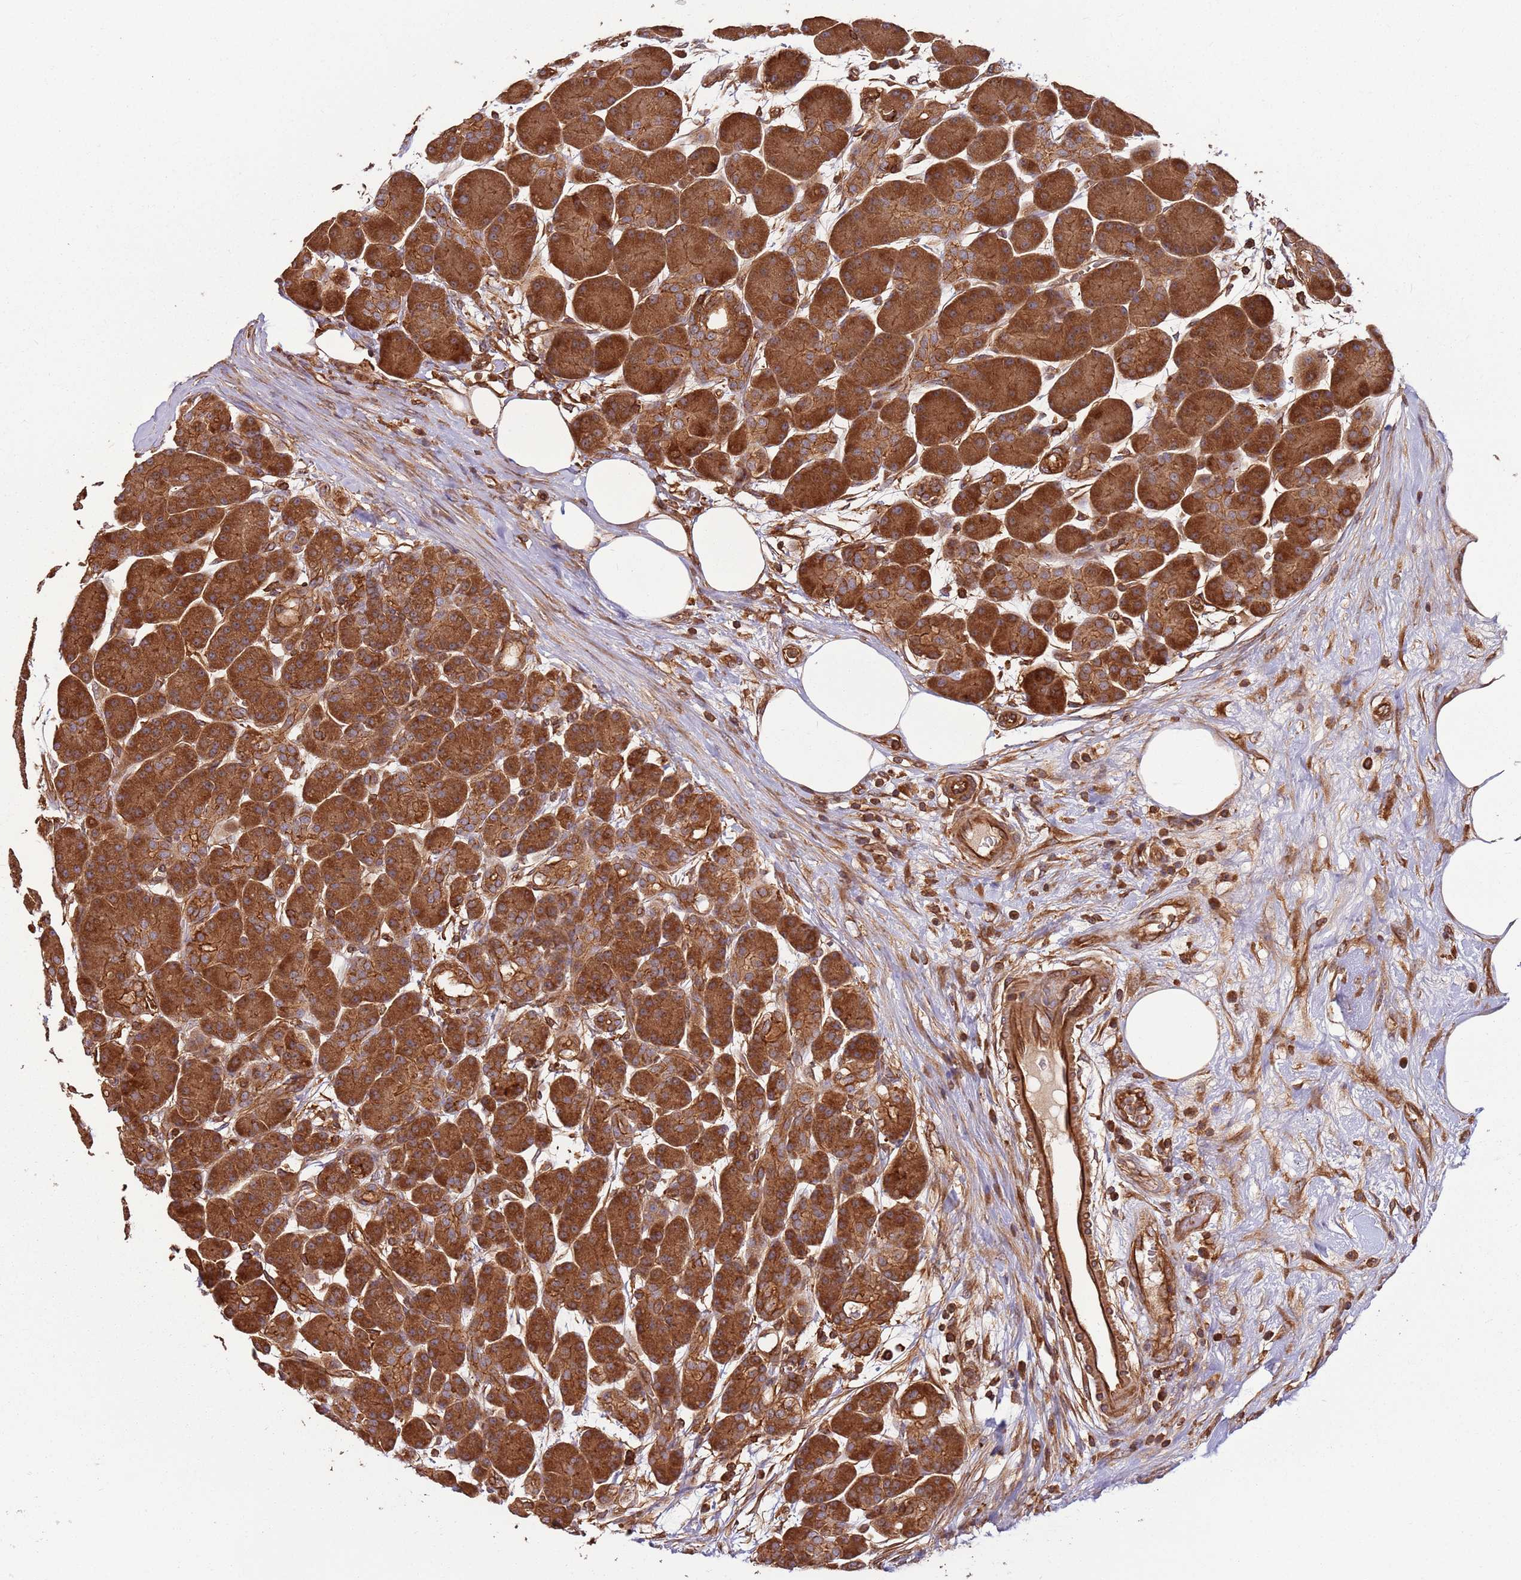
{"staining": {"intensity": "strong", "quantity": ">75%", "location": "cytoplasmic/membranous"}, "tissue": "pancreas", "cell_type": "Exocrine glandular cells", "image_type": "normal", "snomed": [{"axis": "morphology", "description": "Normal tissue, NOS"}, {"axis": "topography", "description": "Pancreas"}], "caption": "Immunohistochemical staining of unremarkable human pancreas displays high levels of strong cytoplasmic/membranous expression in approximately >75% of exocrine glandular cells.", "gene": "ACVR2A", "patient": {"sex": "male", "age": 63}}